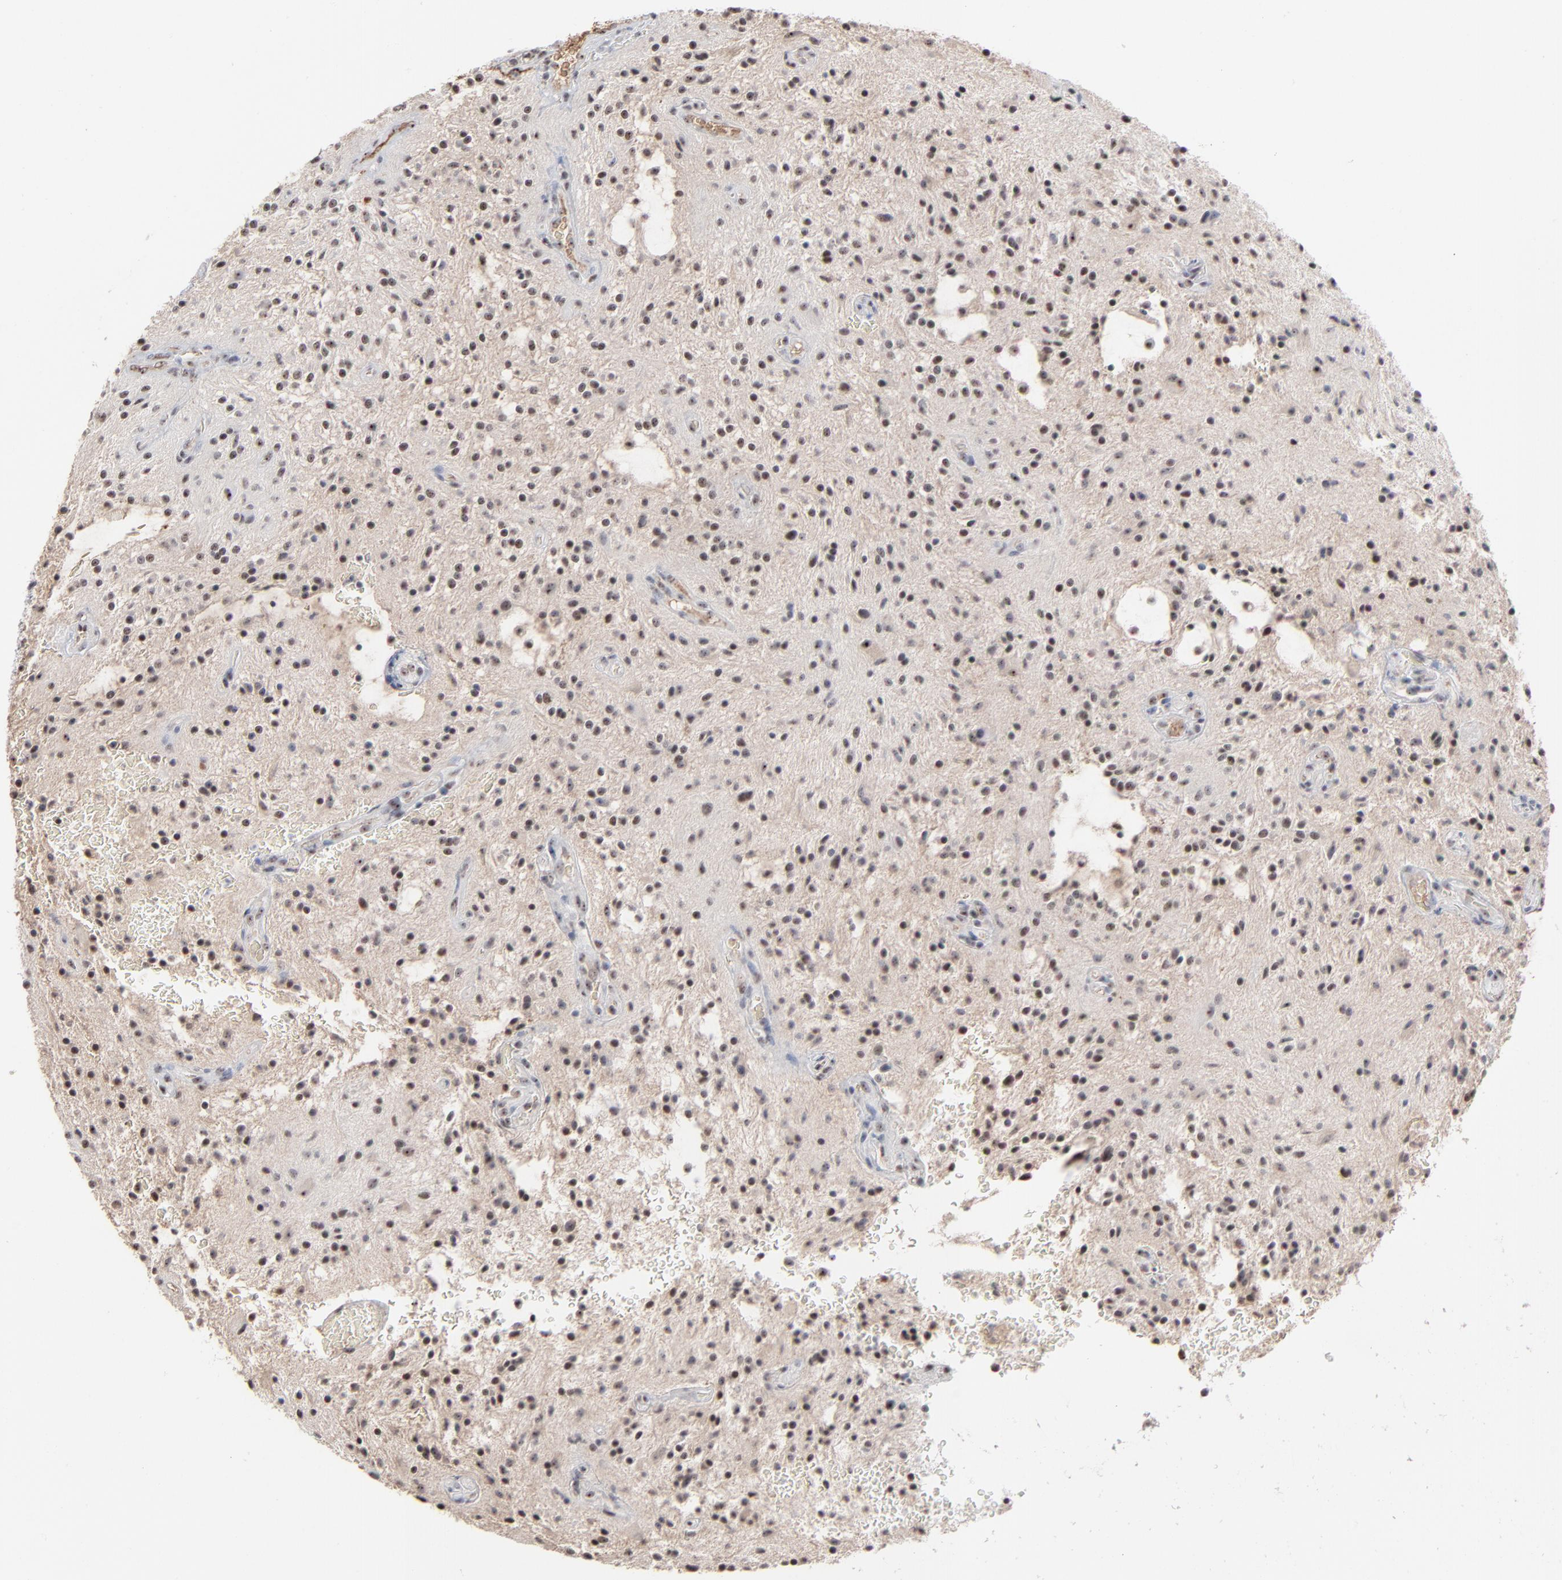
{"staining": {"intensity": "weak", "quantity": "<25%", "location": "nuclear"}, "tissue": "glioma", "cell_type": "Tumor cells", "image_type": "cancer", "snomed": [{"axis": "morphology", "description": "Glioma, malignant, NOS"}, {"axis": "topography", "description": "Cerebellum"}], "caption": "The image exhibits no staining of tumor cells in glioma. The staining is performed using DAB brown chromogen with nuclei counter-stained in using hematoxylin.", "gene": "MPHOSPH6", "patient": {"sex": "female", "age": 10}}